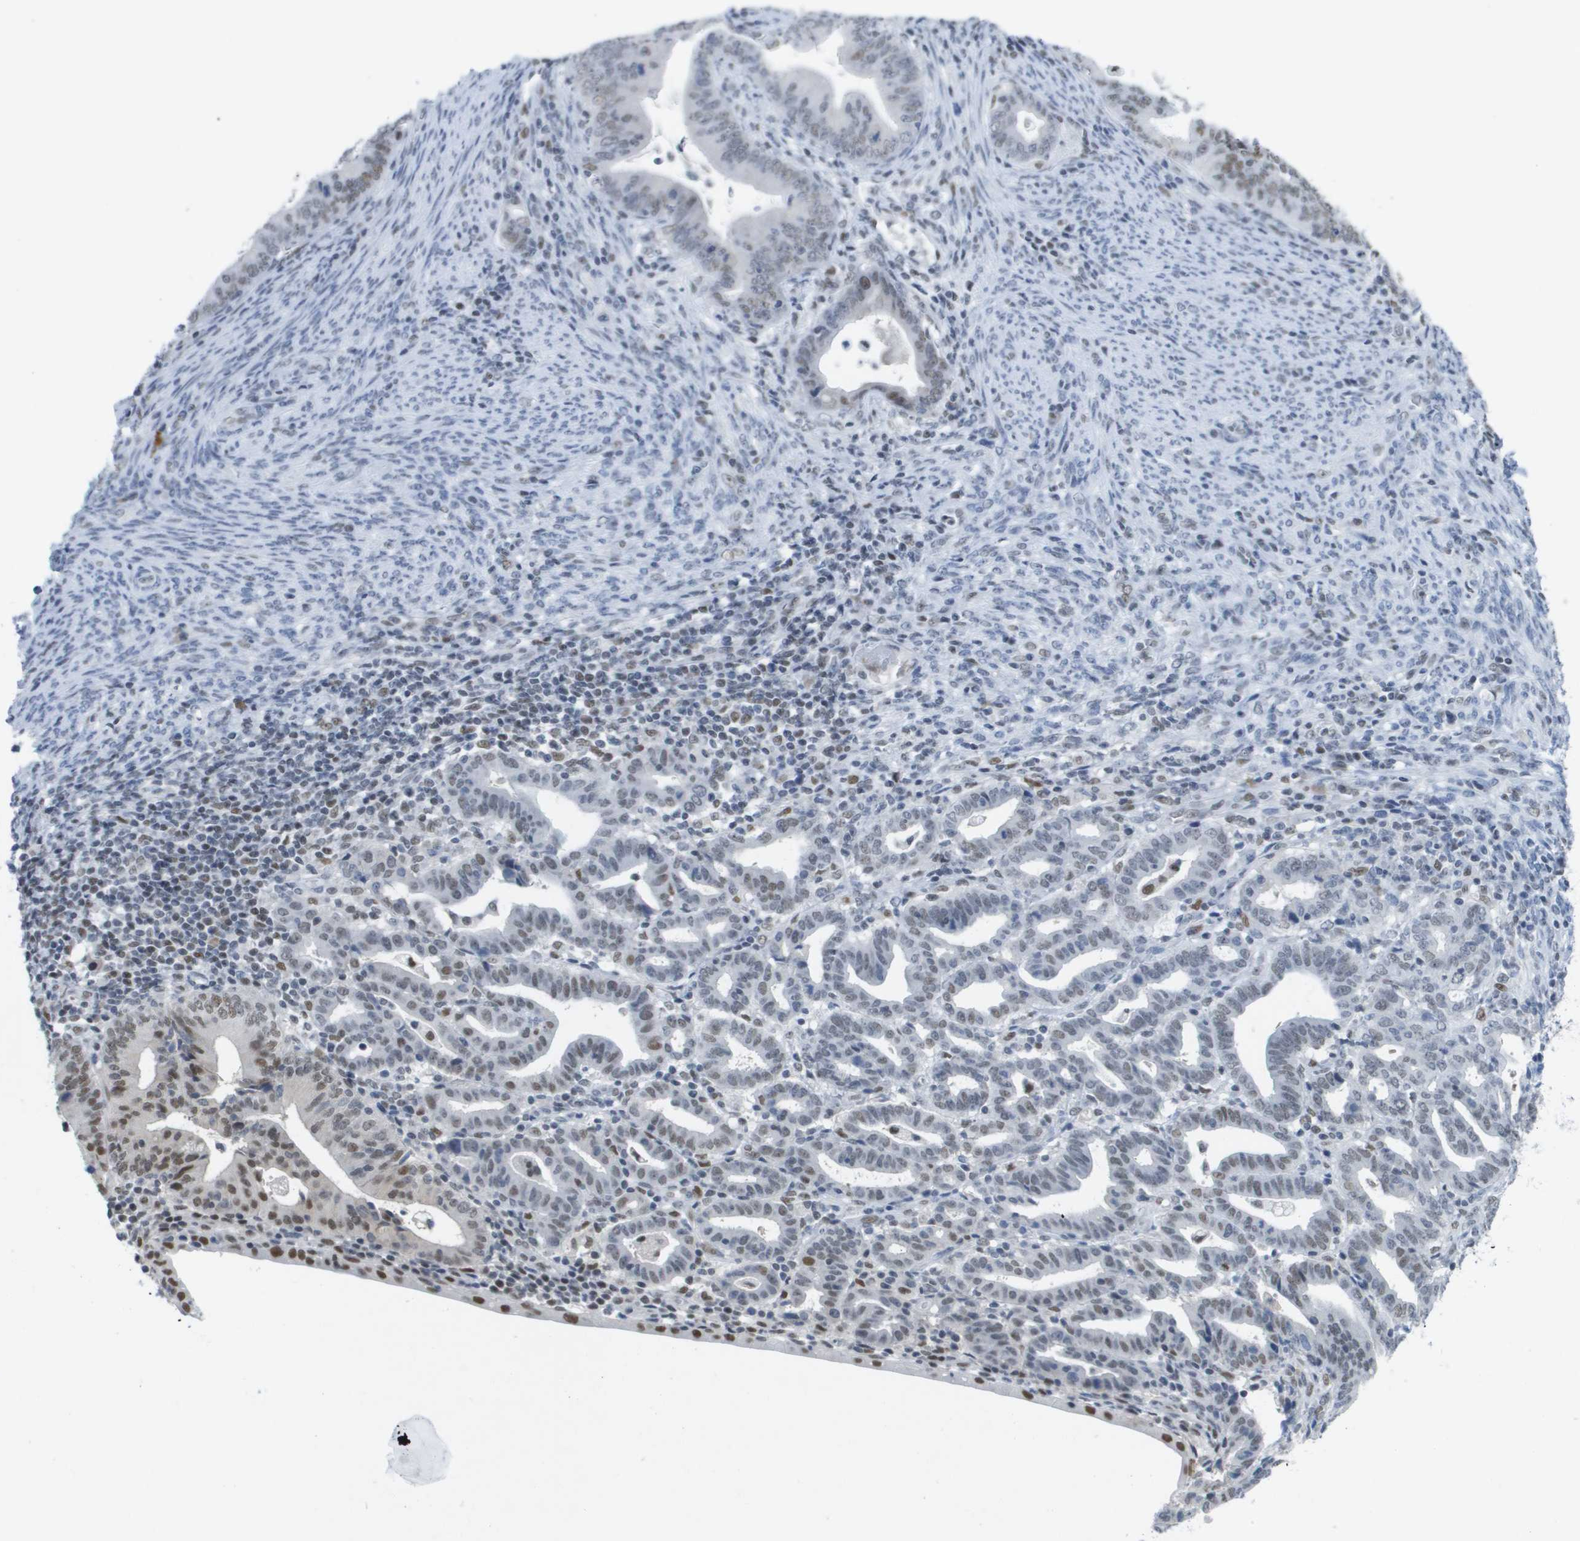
{"staining": {"intensity": "strong", "quantity": "25%-75%", "location": "nuclear"}, "tissue": "endometrial cancer", "cell_type": "Tumor cells", "image_type": "cancer", "snomed": [{"axis": "morphology", "description": "Adenocarcinoma, NOS"}, {"axis": "topography", "description": "Uterus"}], "caption": "Adenocarcinoma (endometrial) was stained to show a protein in brown. There is high levels of strong nuclear expression in approximately 25%-75% of tumor cells.", "gene": "TP53RK", "patient": {"sex": "female", "age": 83}}